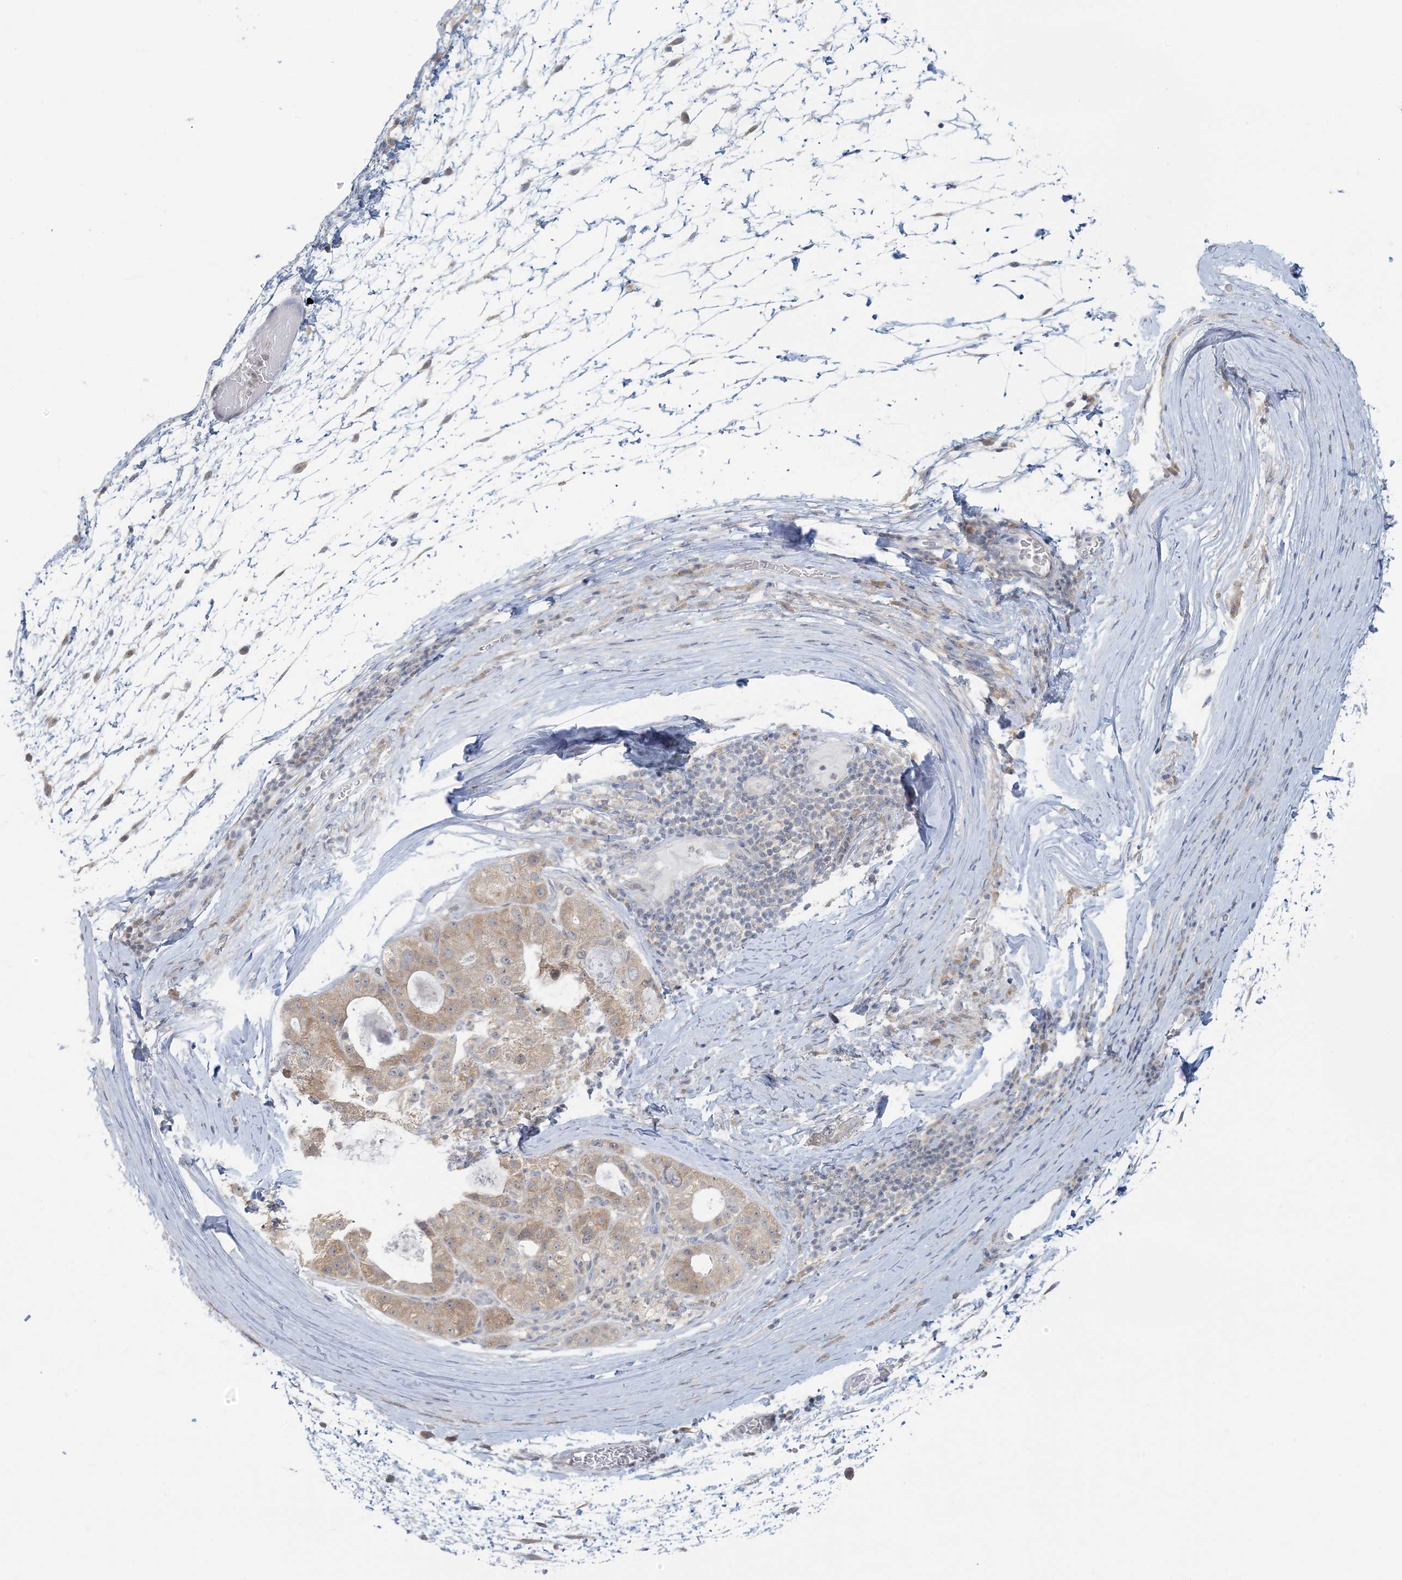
{"staining": {"intensity": "weak", "quantity": ">75%", "location": "cytoplasmic/membranous"}, "tissue": "liver cancer", "cell_type": "Tumor cells", "image_type": "cancer", "snomed": [{"axis": "morphology", "description": "Carcinoma, Hepatocellular, NOS"}, {"axis": "topography", "description": "Liver"}], "caption": "An immunohistochemistry micrograph of tumor tissue is shown. Protein staining in brown shows weak cytoplasmic/membranous positivity in liver hepatocellular carcinoma within tumor cells.", "gene": "EEFSEC", "patient": {"sex": "male", "age": 80}}